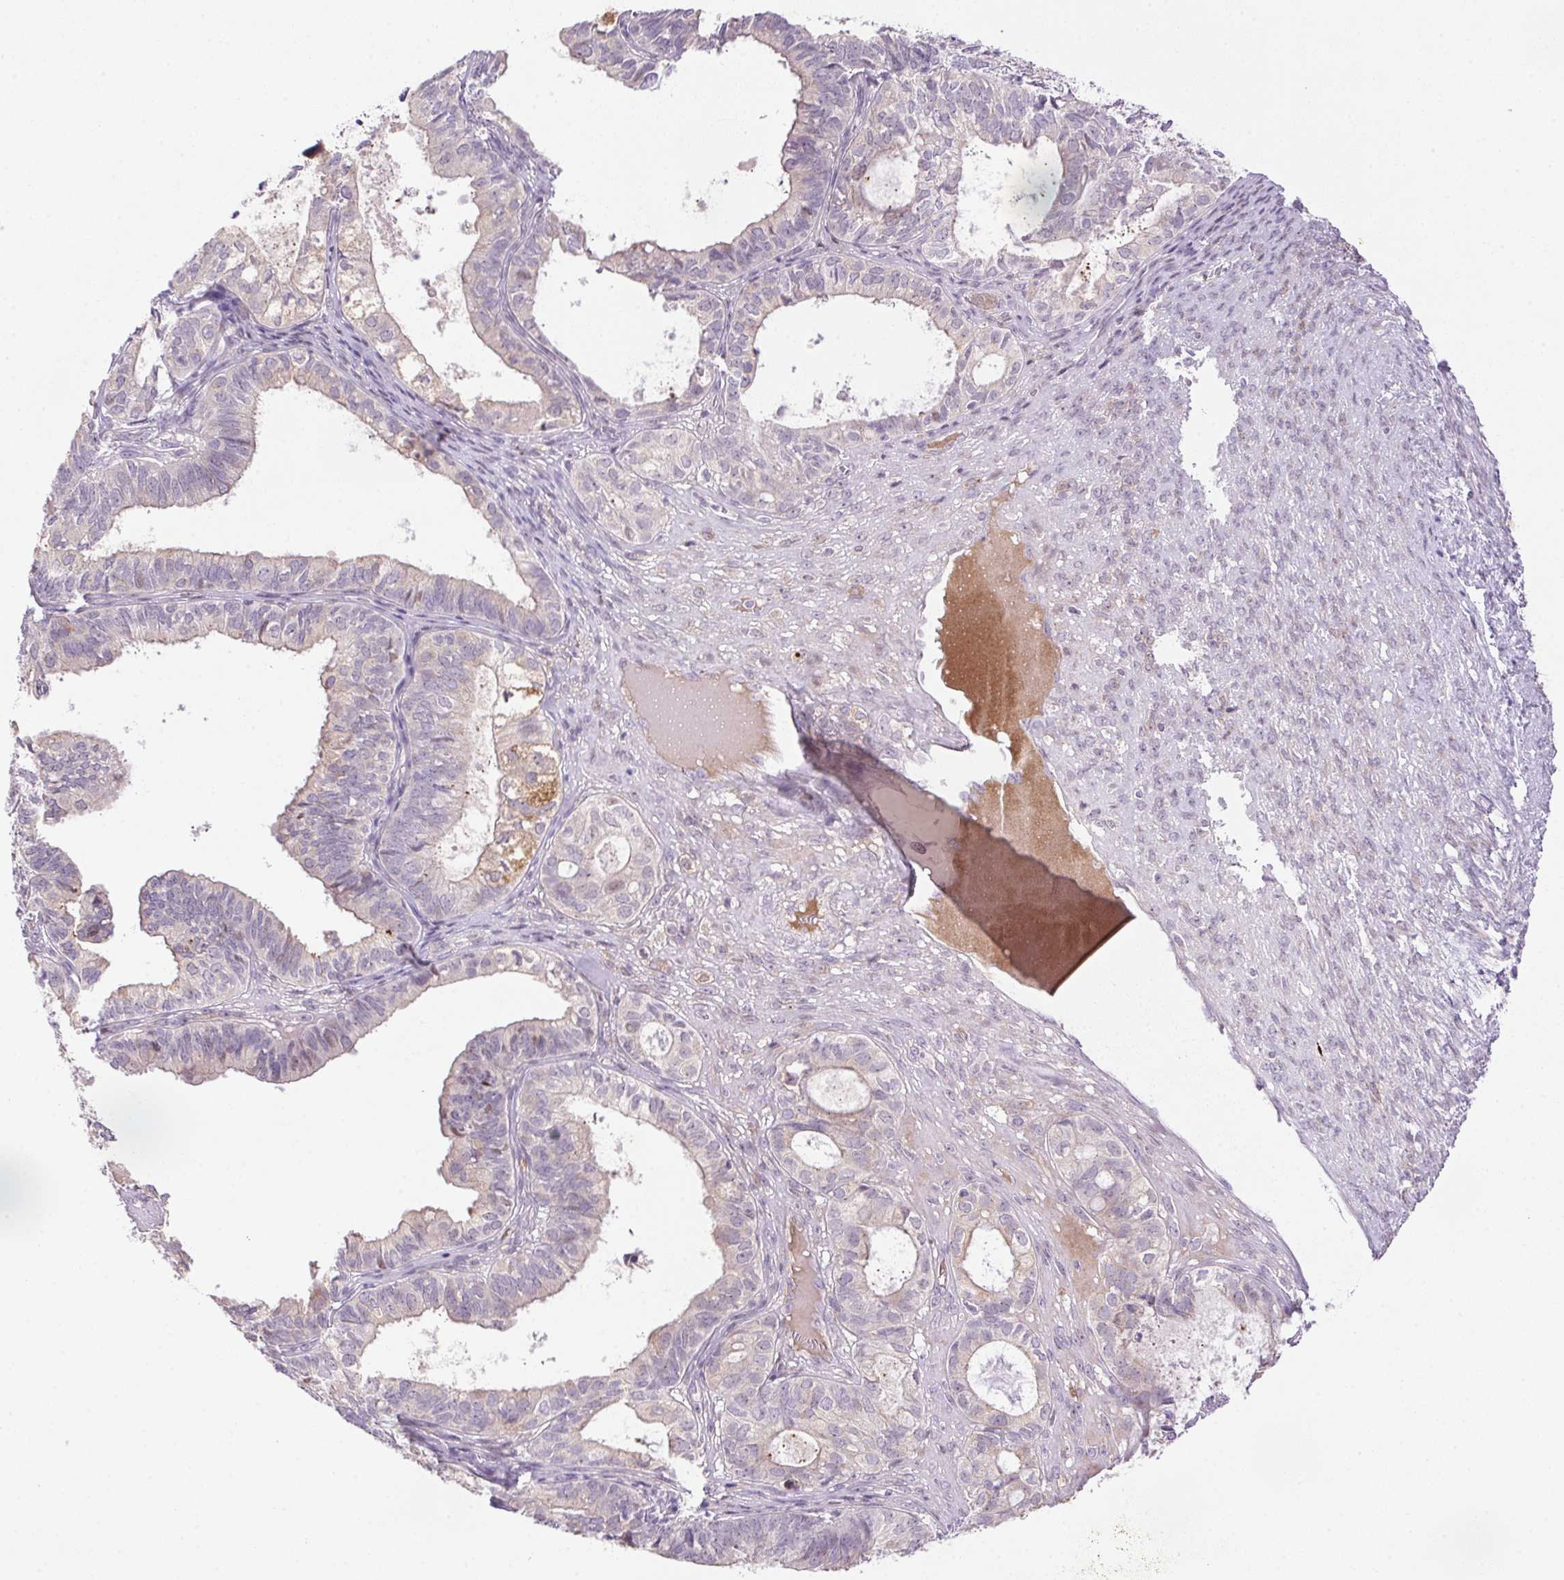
{"staining": {"intensity": "weak", "quantity": "<25%", "location": "cytoplasmic/membranous"}, "tissue": "ovarian cancer", "cell_type": "Tumor cells", "image_type": "cancer", "snomed": [{"axis": "morphology", "description": "Carcinoma, endometroid"}, {"axis": "topography", "description": "Ovary"}], "caption": "Immunohistochemistry (IHC) of human ovarian endometroid carcinoma shows no staining in tumor cells.", "gene": "LRRTM1", "patient": {"sex": "female", "age": 64}}